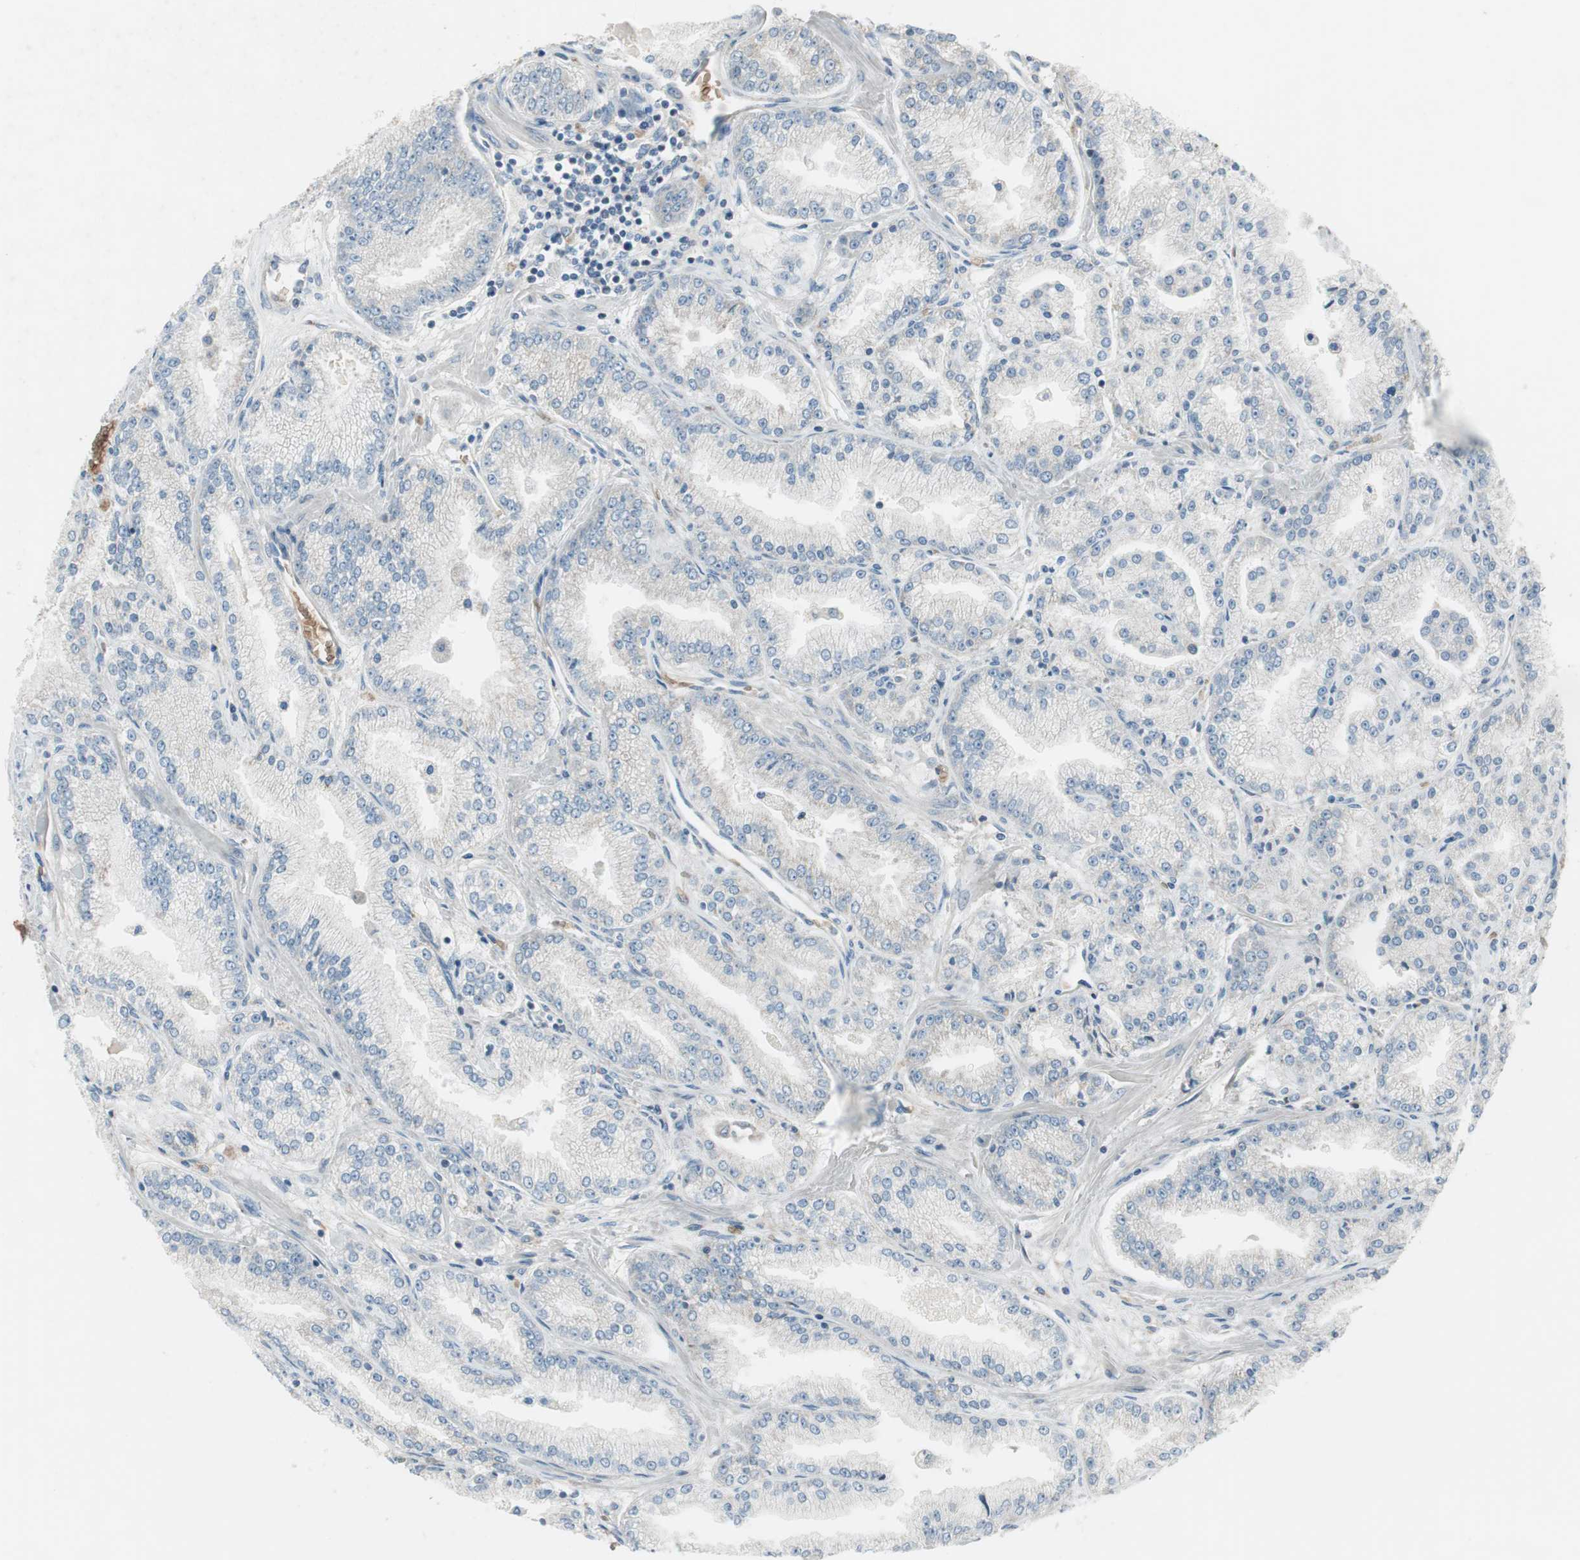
{"staining": {"intensity": "negative", "quantity": "none", "location": "none"}, "tissue": "prostate cancer", "cell_type": "Tumor cells", "image_type": "cancer", "snomed": [{"axis": "morphology", "description": "Adenocarcinoma, High grade"}, {"axis": "topography", "description": "Prostate"}], "caption": "This histopathology image is of prostate cancer stained with immunohistochemistry to label a protein in brown with the nuclei are counter-stained blue. There is no positivity in tumor cells.", "gene": "GYPC", "patient": {"sex": "male", "age": 61}}